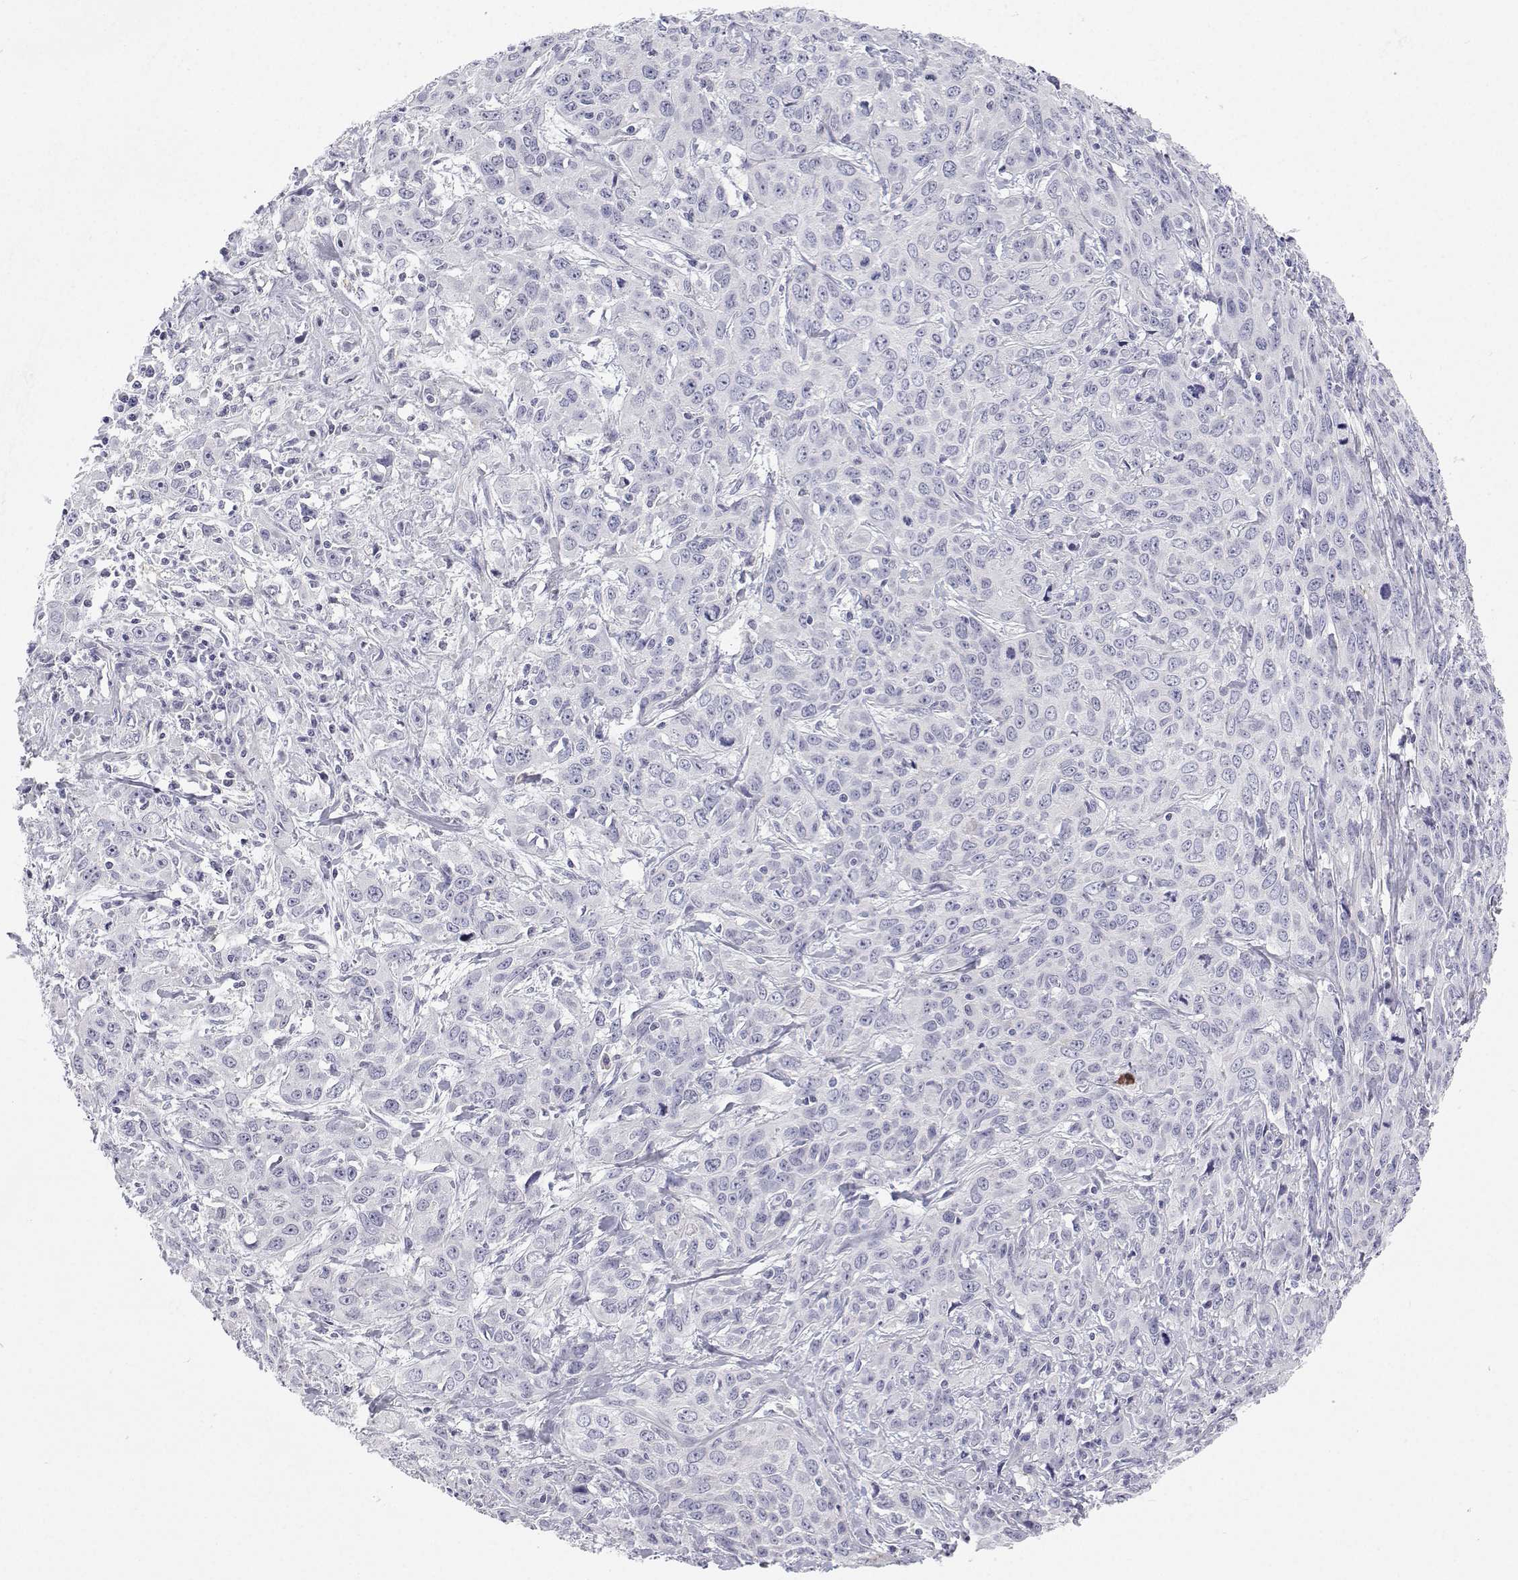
{"staining": {"intensity": "negative", "quantity": "none", "location": "none"}, "tissue": "cervical cancer", "cell_type": "Tumor cells", "image_type": "cancer", "snomed": [{"axis": "morphology", "description": "Squamous cell carcinoma, NOS"}, {"axis": "topography", "description": "Cervix"}], "caption": "High power microscopy photomicrograph of an immunohistochemistry photomicrograph of cervical squamous cell carcinoma, revealing no significant staining in tumor cells.", "gene": "TTN", "patient": {"sex": "female", "age": 38}}